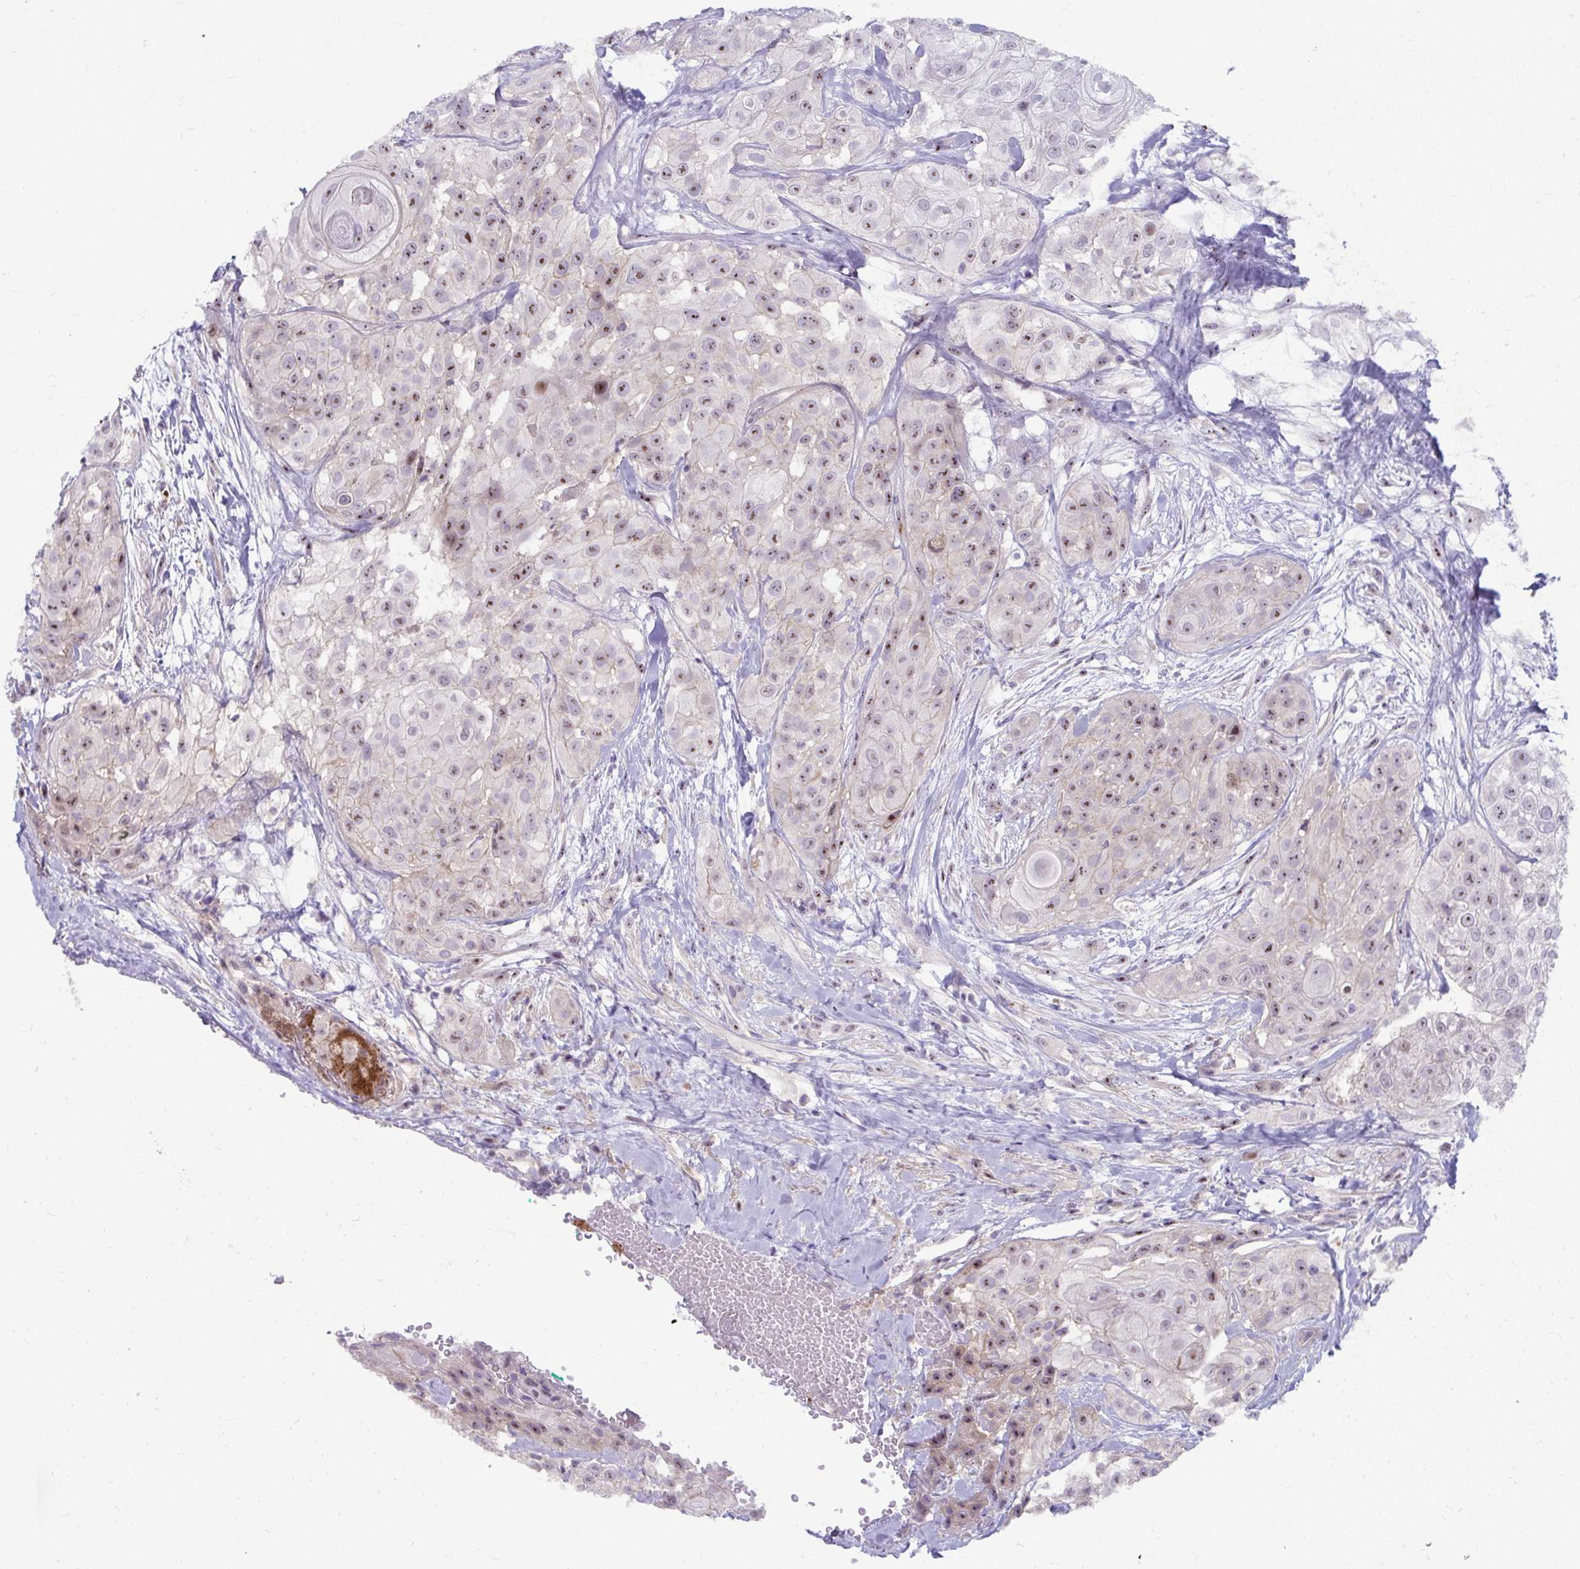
{"staining": {"intensity": "moderate", "quantity": "25%-75%", "location": "nuclear"}, "tissue": "head and neck cancer", "cell_type": "Tumor cells", "image_type": "cancer", "snomed": [{"axis": "morphology", "description": "Squamous cell carcinoma, NOS"}, {"axis": "topography", "description": "Head-Neck"}], "caption": "Moderate nuclear positivity for a protein is identified in approximately 25%-75% of tumor cells of head and neck squamous cell carcinoma using immunohistochemistry (IHC).", "gene": "MUS81", "patient": {"sex": "male", "age": 83}}